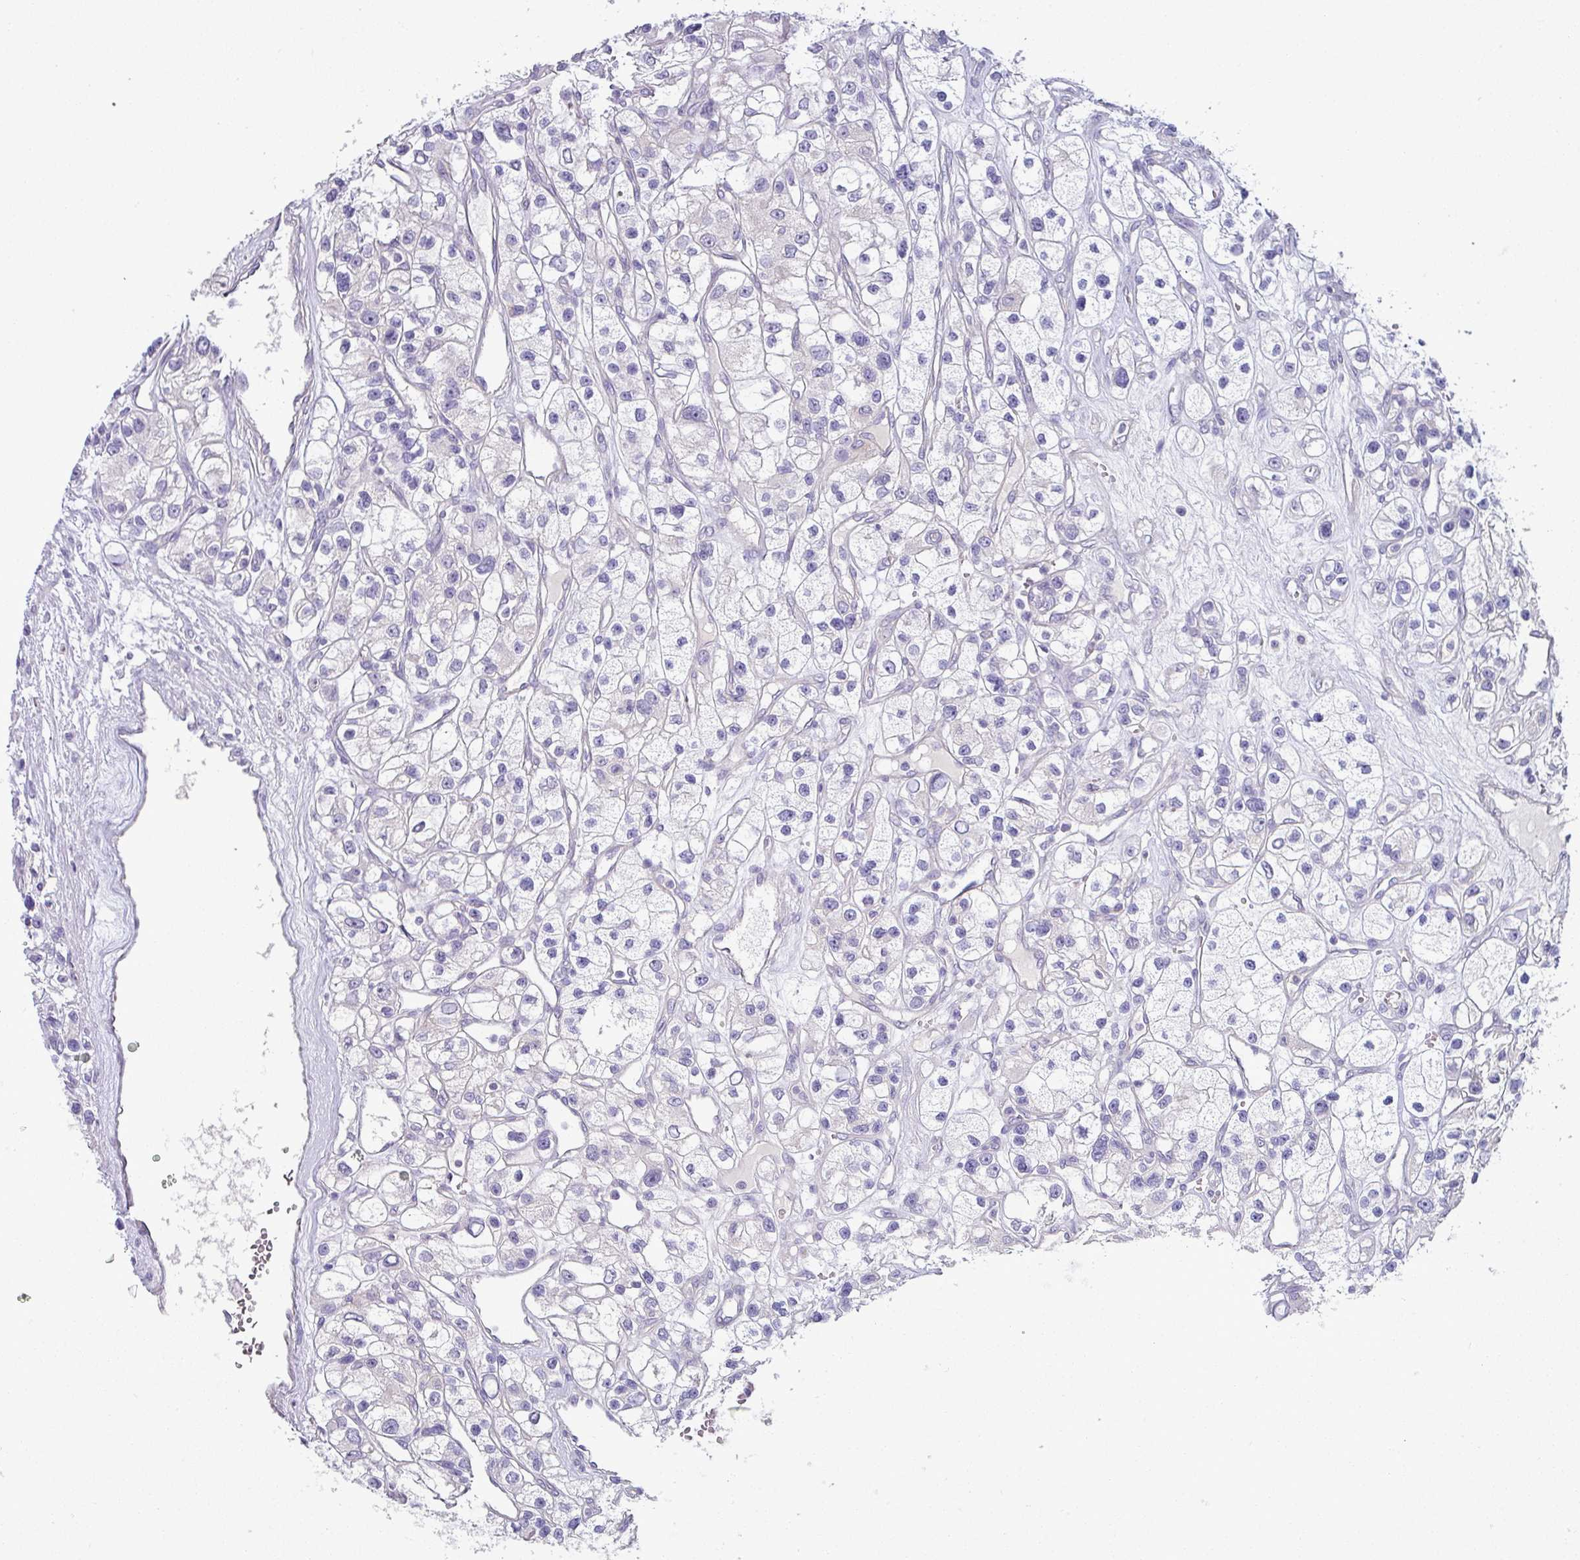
{"staining": {"intensity": "negative", "quantity": "none", "location": "none"}, "tissue": "renal cancer", "cell_type": "Tumor cells", "image_type": "cancer", "snomed": [{"axis": "morphology", "description": "Adenocarcinoma, NOS"}, {"axis": "topography", "description": "Kidney"}], "caption": "Tumor cells are negative for protein expression in human renal cancer (adenocarcinoma).", "gene": "HBEGF", "patient": {"sex": "female", "age": 57}}